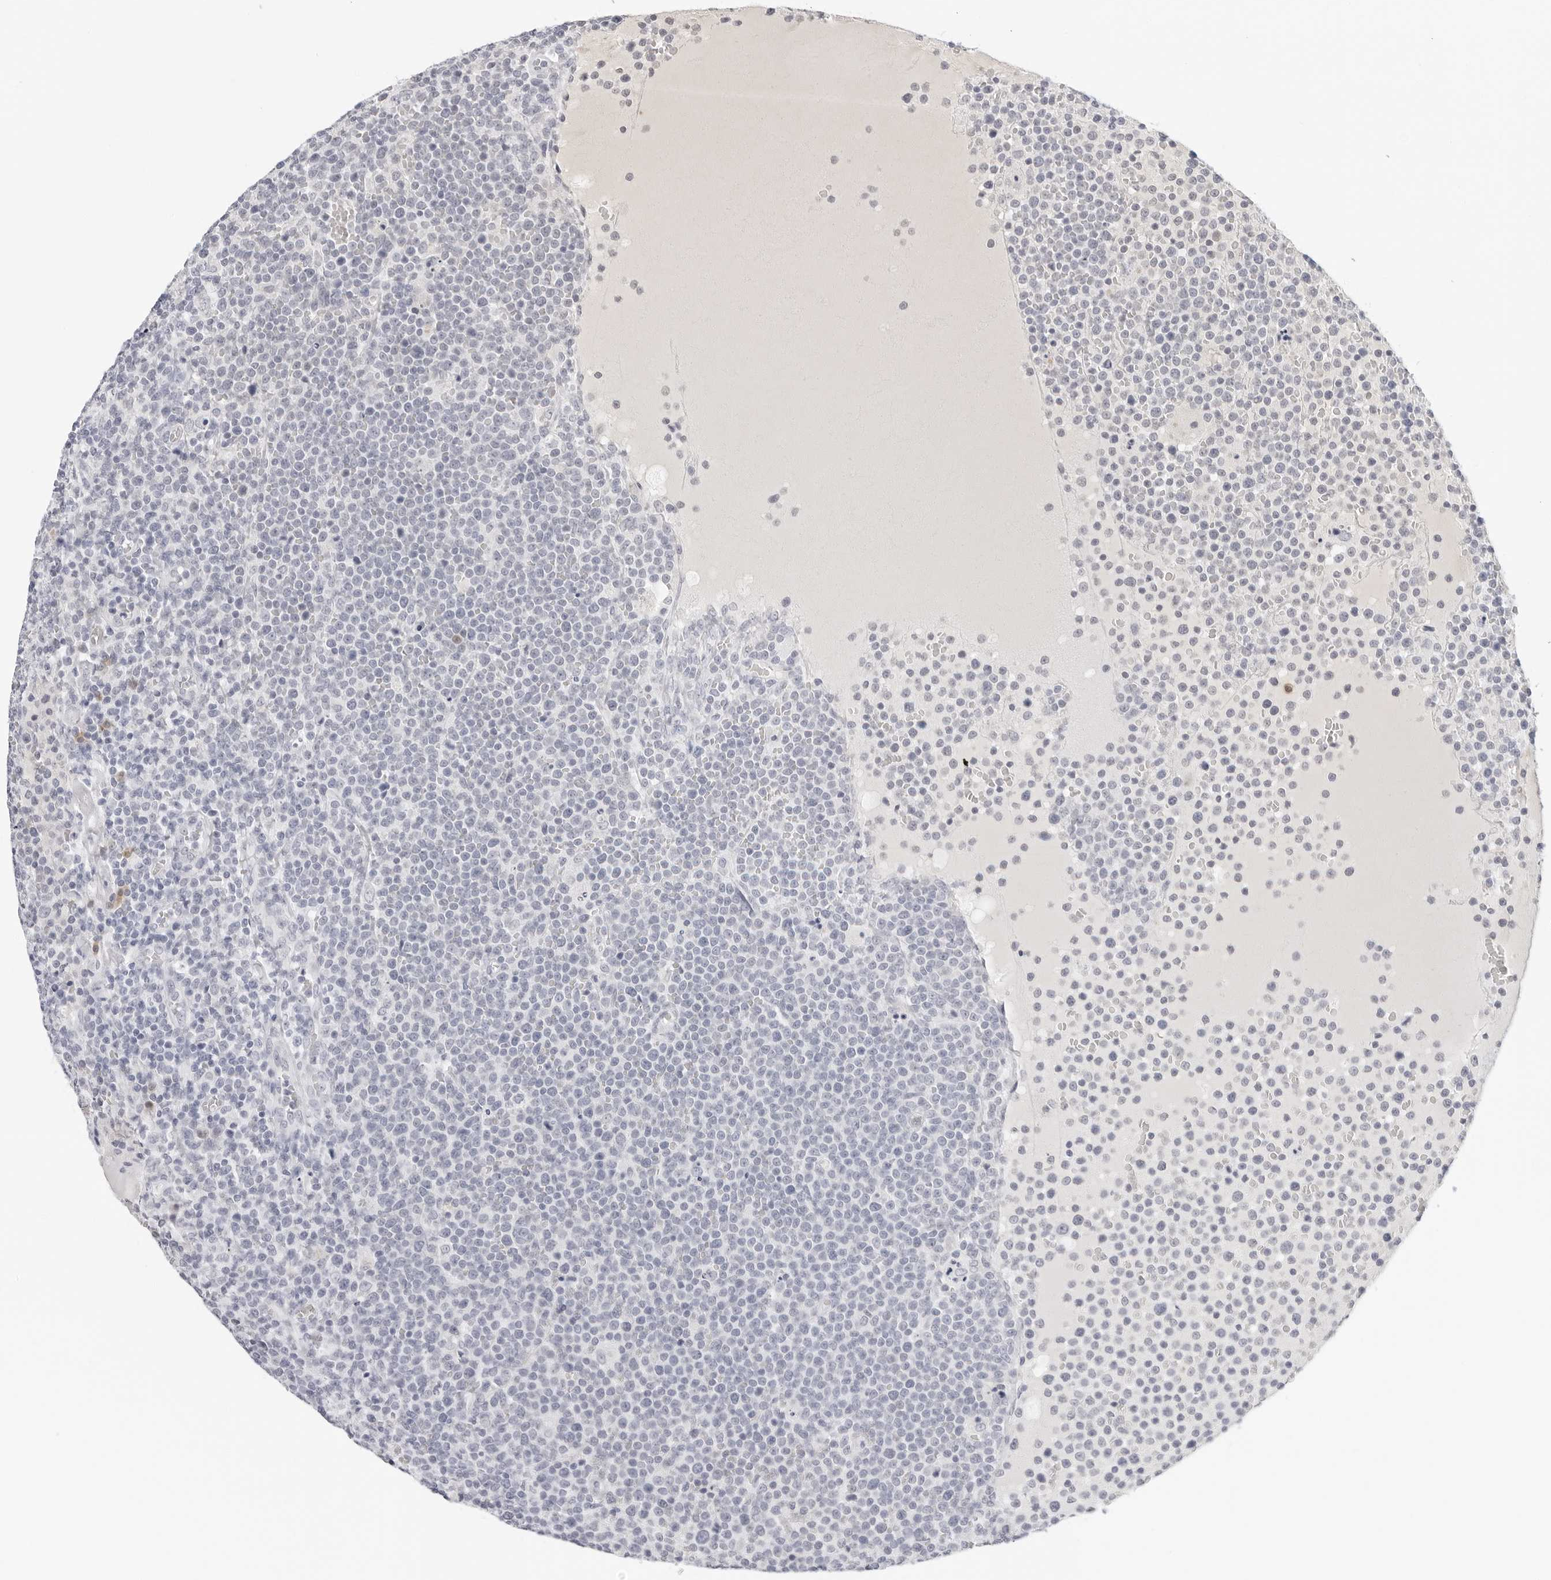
{"staining": {"intensity": "negative", "quantity": "none", "location": "none"}, "tissue": "lymphoma", "cell_type": "Tumor cells", "image_type": "cancer", "snomed": [{"axis": "morphology", "description": "Malignant lymphoma, non-Hodgkin's type, High grade"}, {"axis": "topography", "description": "Lymph node"}], "caption": "Lymphoma stained for a protein using immunohistochemistry reveals no expression tumor cells.", "gene": "EDN2", "patient": {"sex": "male", "age": 61}}